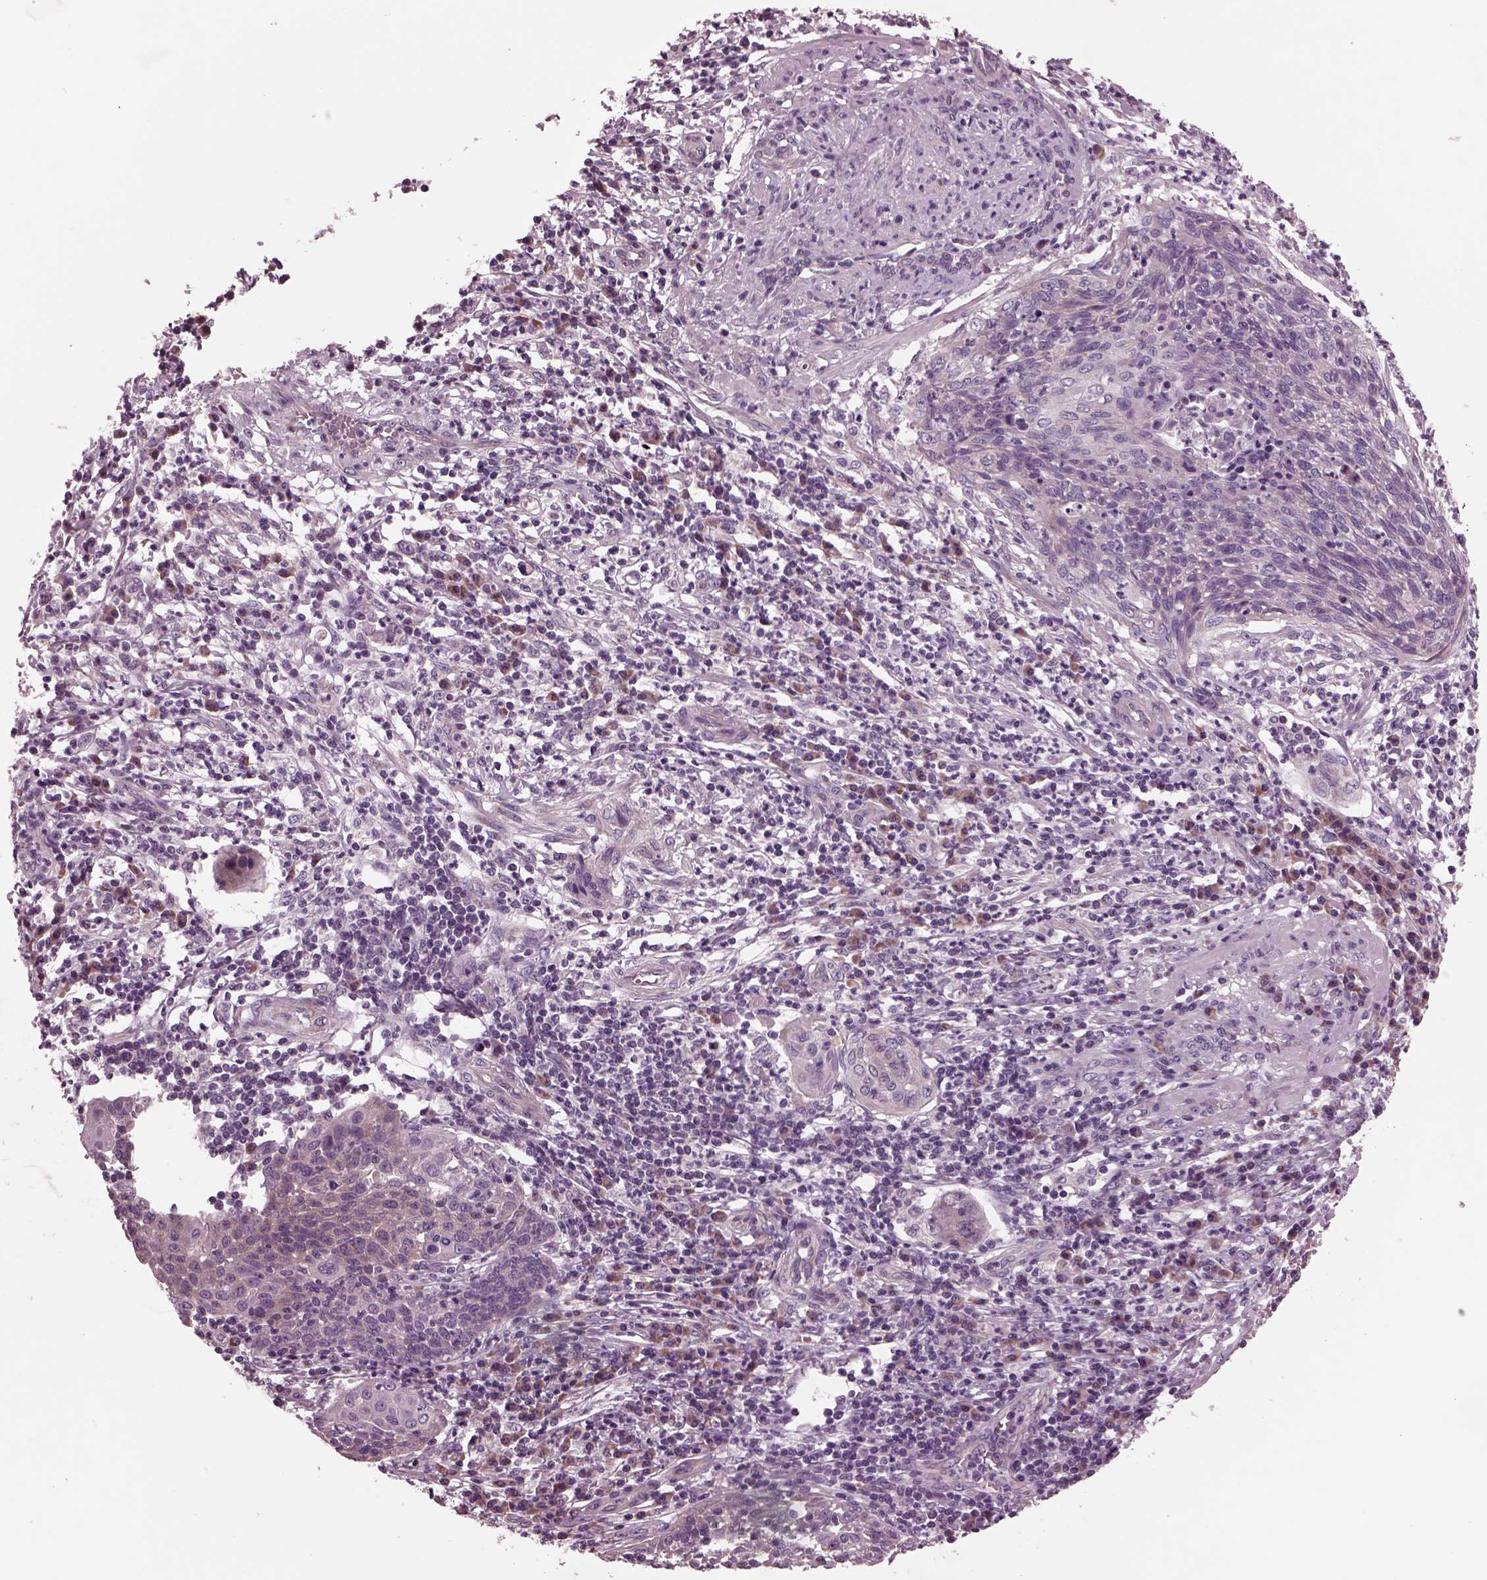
{"staining": {"intensity": "weak", "quantity": "25%-75%", "location": "cytoplasmic/membranous"}, "tissue": "cervical cancer", "cell_type": "Tumor cells", "image_type": "cancer", "snomed": [{"axis": "morphology", "description": "Squamous cell carcinoma, NOS"}, {"axis": "topography", "description": "Cervix"}], "caption": "This is an image of immunohistochemistry (IHC) staining of cervical cancer (squamous cell carcinoma), which shows weak expression in the cytoplasmic/membranous of tumor cells.", "gene": "AP4M1", "patient": {"sex": "female", "age": 34}}